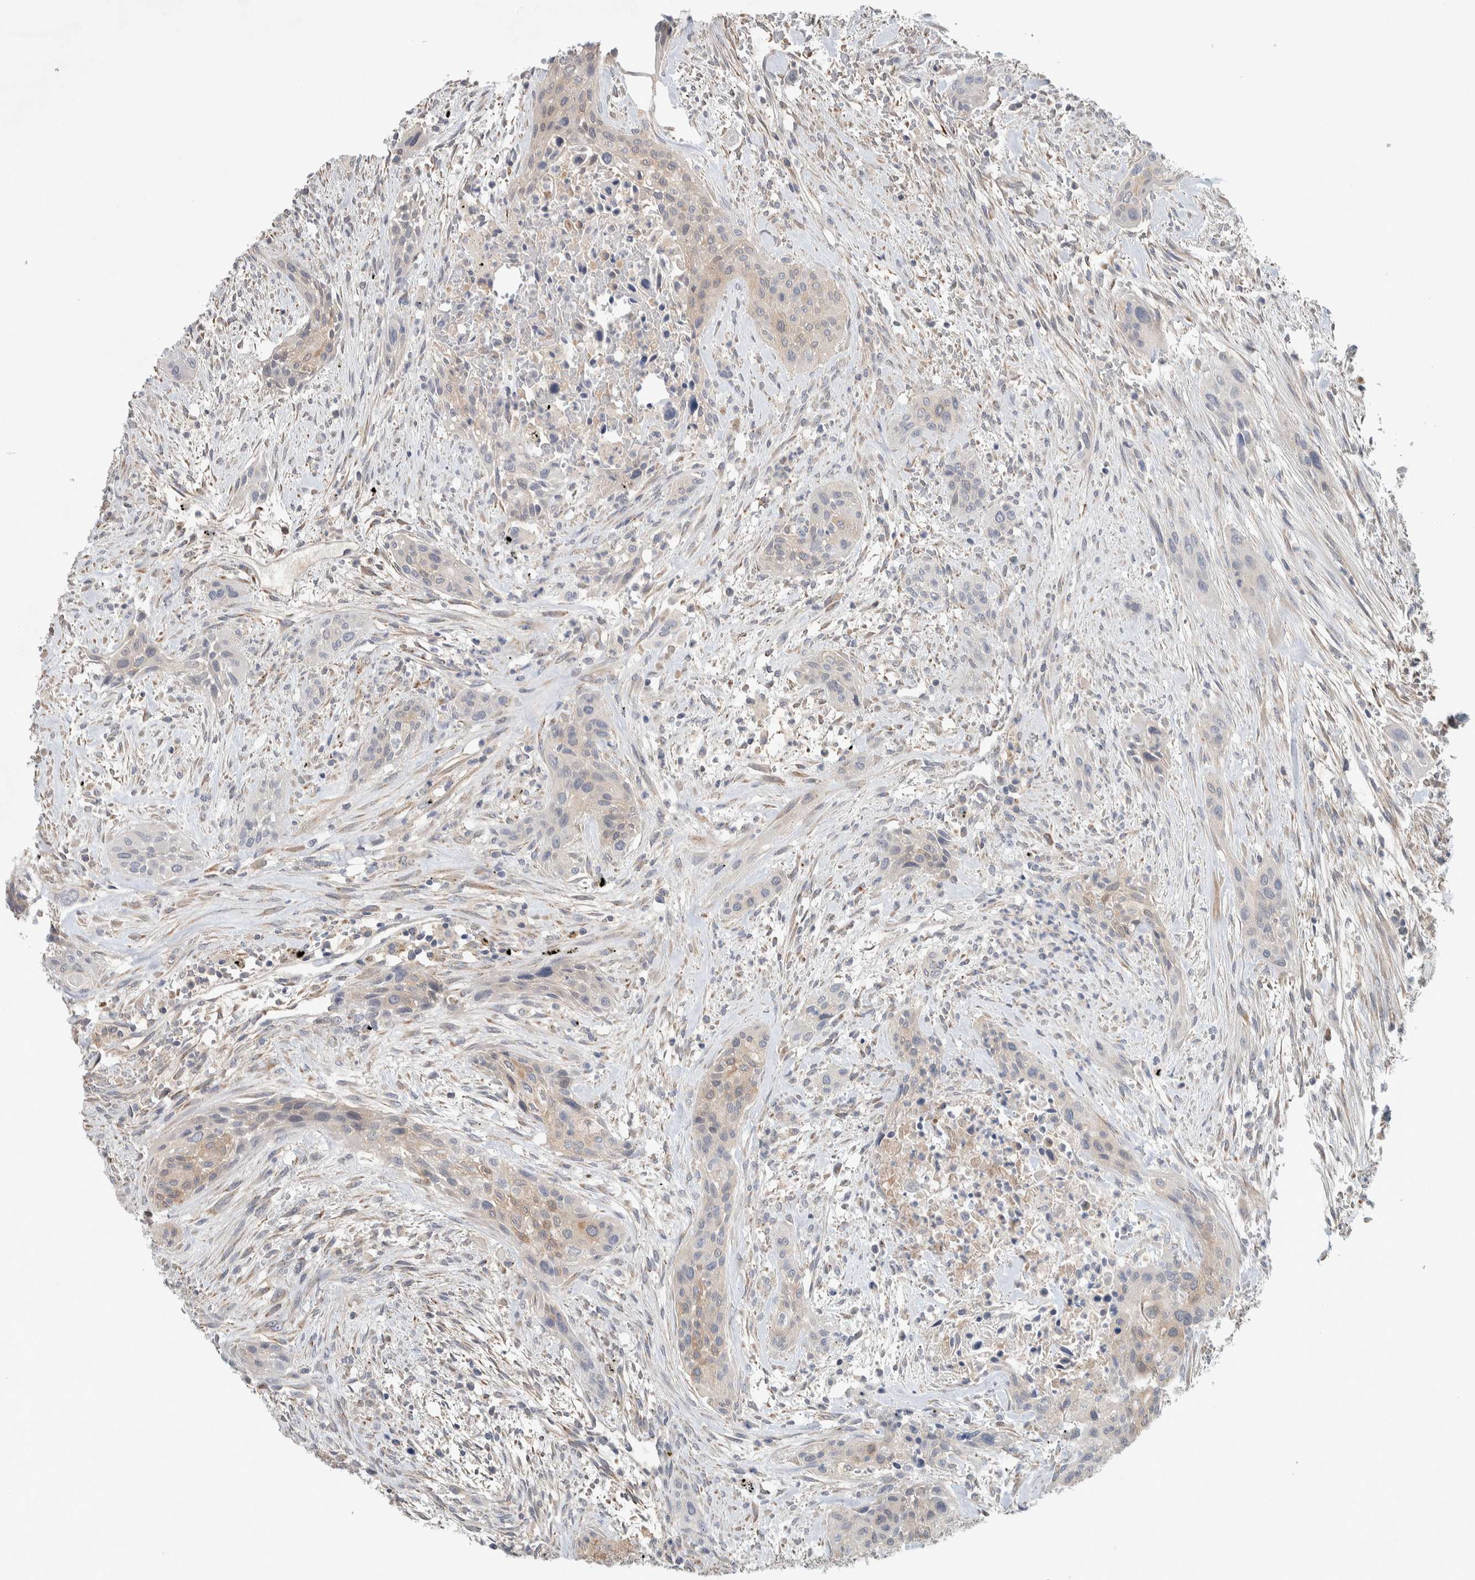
{"staining": {"intensity": "weak", "quantity": "<25%", "location": "cytoplasmic/membranous"}, "tissue": "urothelial cancer", "cell_type": "Tumor cells", "image_type": "cancer", "snomed": [{"axis": "morphology", "description": "Urothelial carcinoma, High grade"}, {"axis": "topography", "description": "Urinary bladder"}], "caption": "Tumor cells are negative for brown protein staining in urothelial cancer.", "gene": "DEPTOR", "patient": {"sex": "male", "age": 35}}